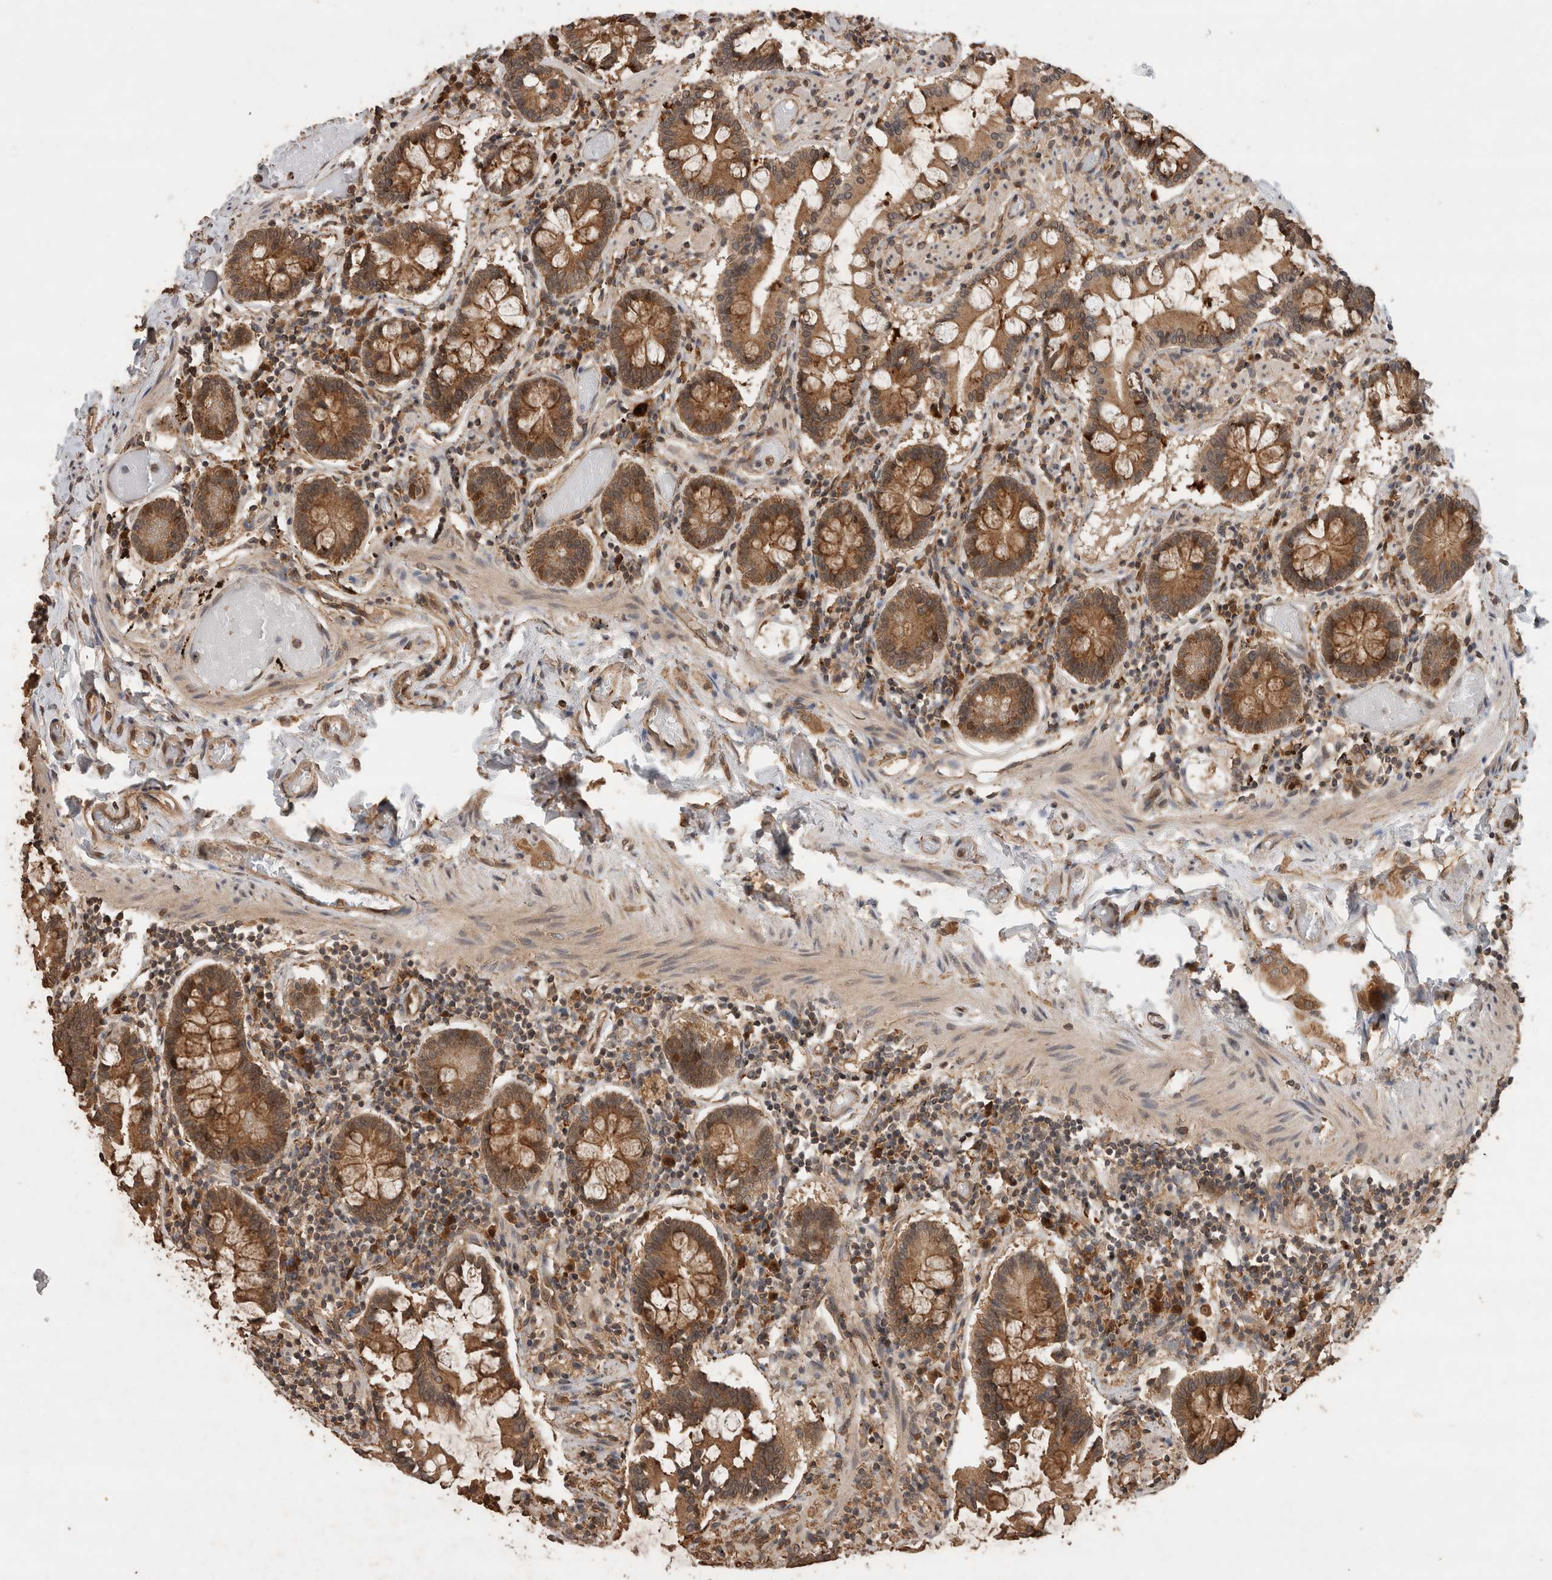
{"staining": {"intensity": "strong", "quantity": ">75%", "location": "cytoplasmic/membranous,nuclear"}, "tissue": "small intestine", "cell_type": "Glandular cells", "image_type": "normal", "snomed": [{"axis": "morphology", "description": "Normal tissue, NOS"}, {"axis": "topography", "description": "Small intestine"}], "caption": "Protein expression analysis of normal small intestine reveals strong cytoplasmic/membranous,nuclear expression in approximately >75% of glandular cells.", "gene": "OTUD7B", "patient": {"sex": "male", "age": 41}}